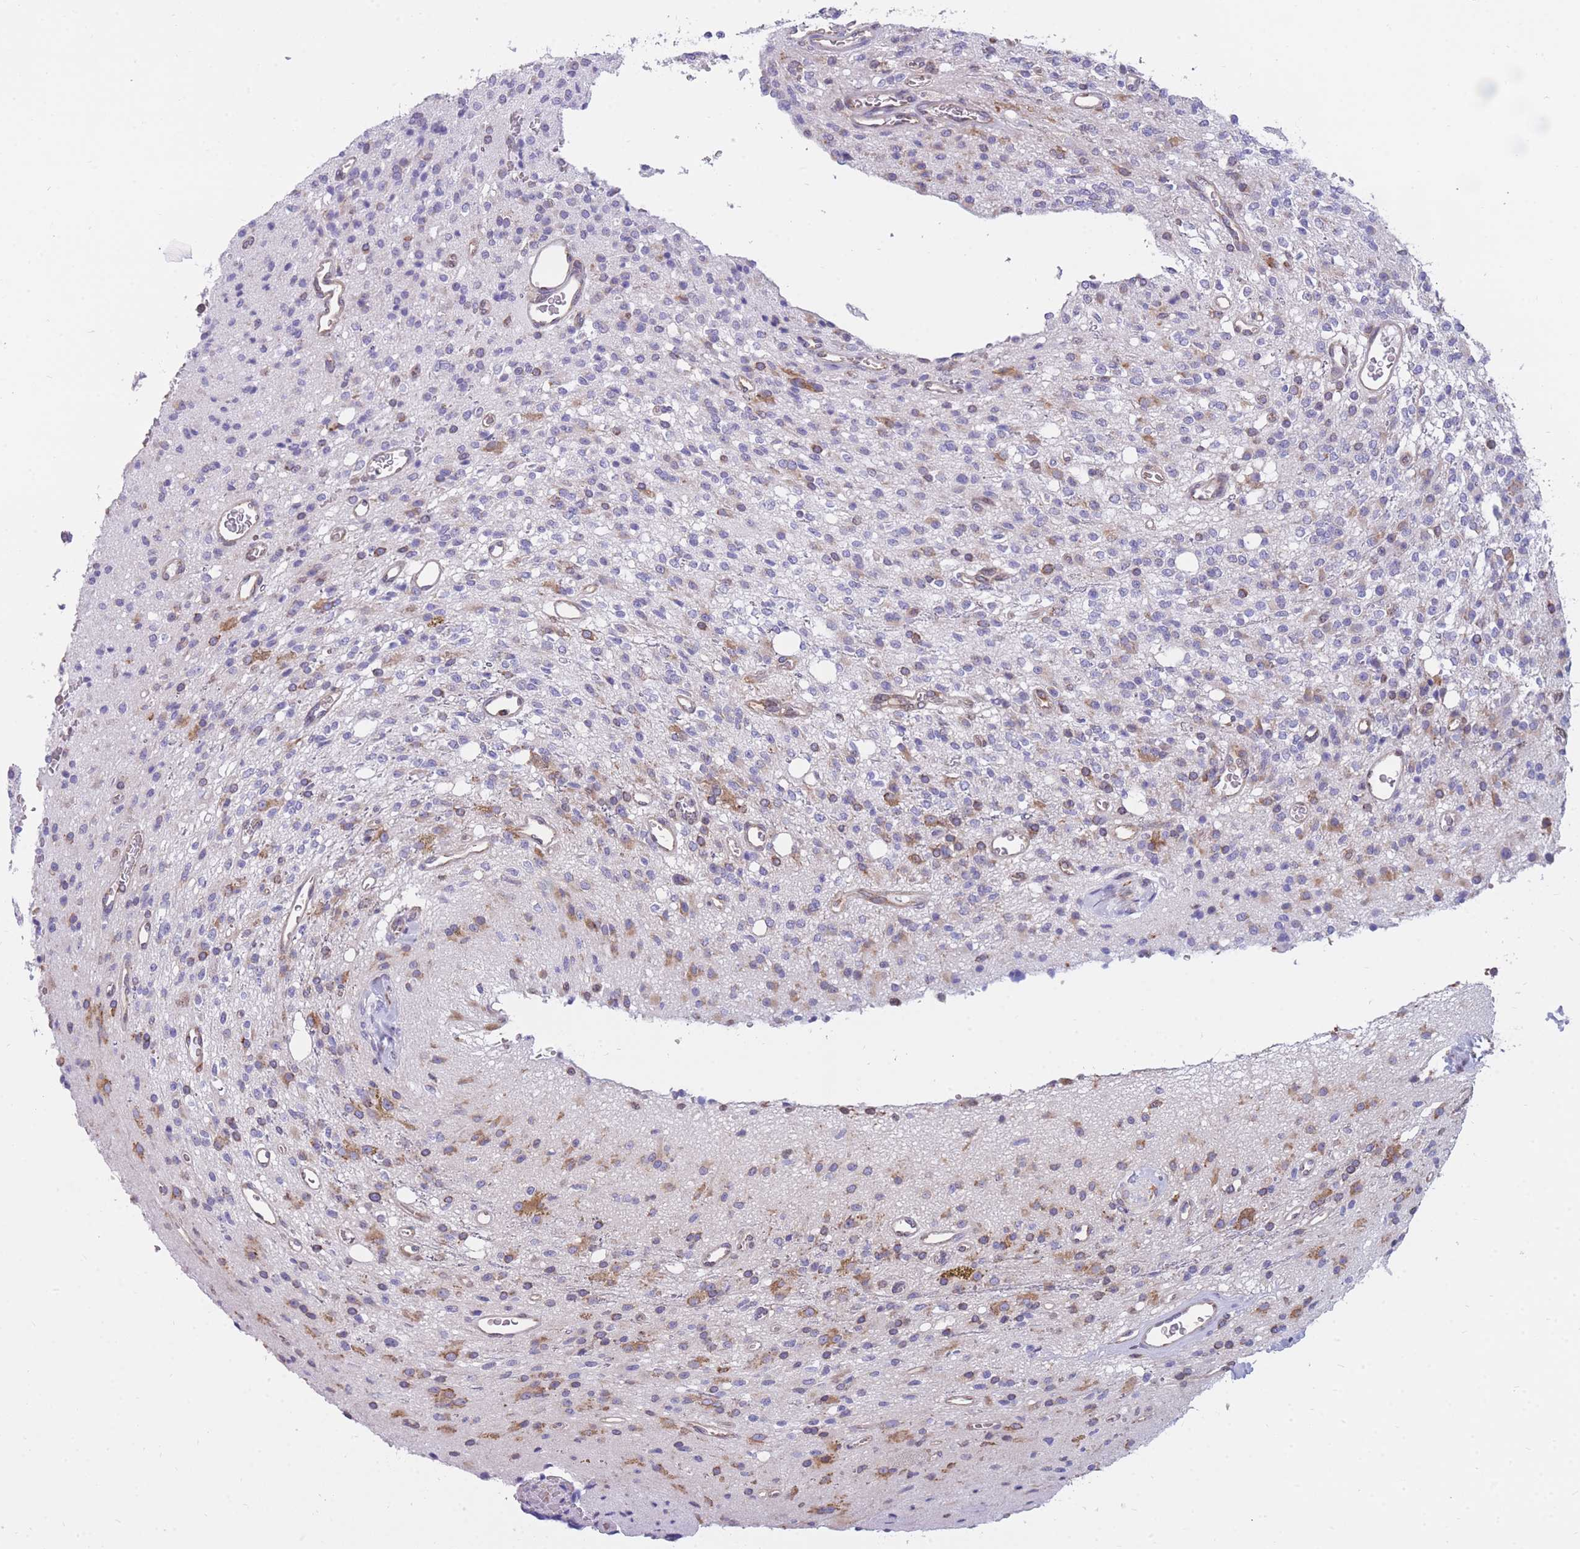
{"staining": {"intensity": "moderate", "quantity": "<25%", "location": "cytoplasmic/membranous"}, "tissue": "glioma", "cell_type": "Tumor cells", "image_type": "cancer", "snomed": [{"axis": "morphology", "description": "Glioma, malignant, High grade"}, {"axis": "topography", "description": "Brain"}], "caption": "IHC (DAB (3,3'-diaminobenzidine)) staining of glioma displays moderate cytoplasmic/membranous protein expression in approximately <25% of tumor cells. The staining was performed using DAB to visualize the protein expression in brown, while the nuclei were stained in blue with hematoxylin (Magnification: 20x).", "gene": "ZNF662", "patient": {"sex": "male", "age": 34}}